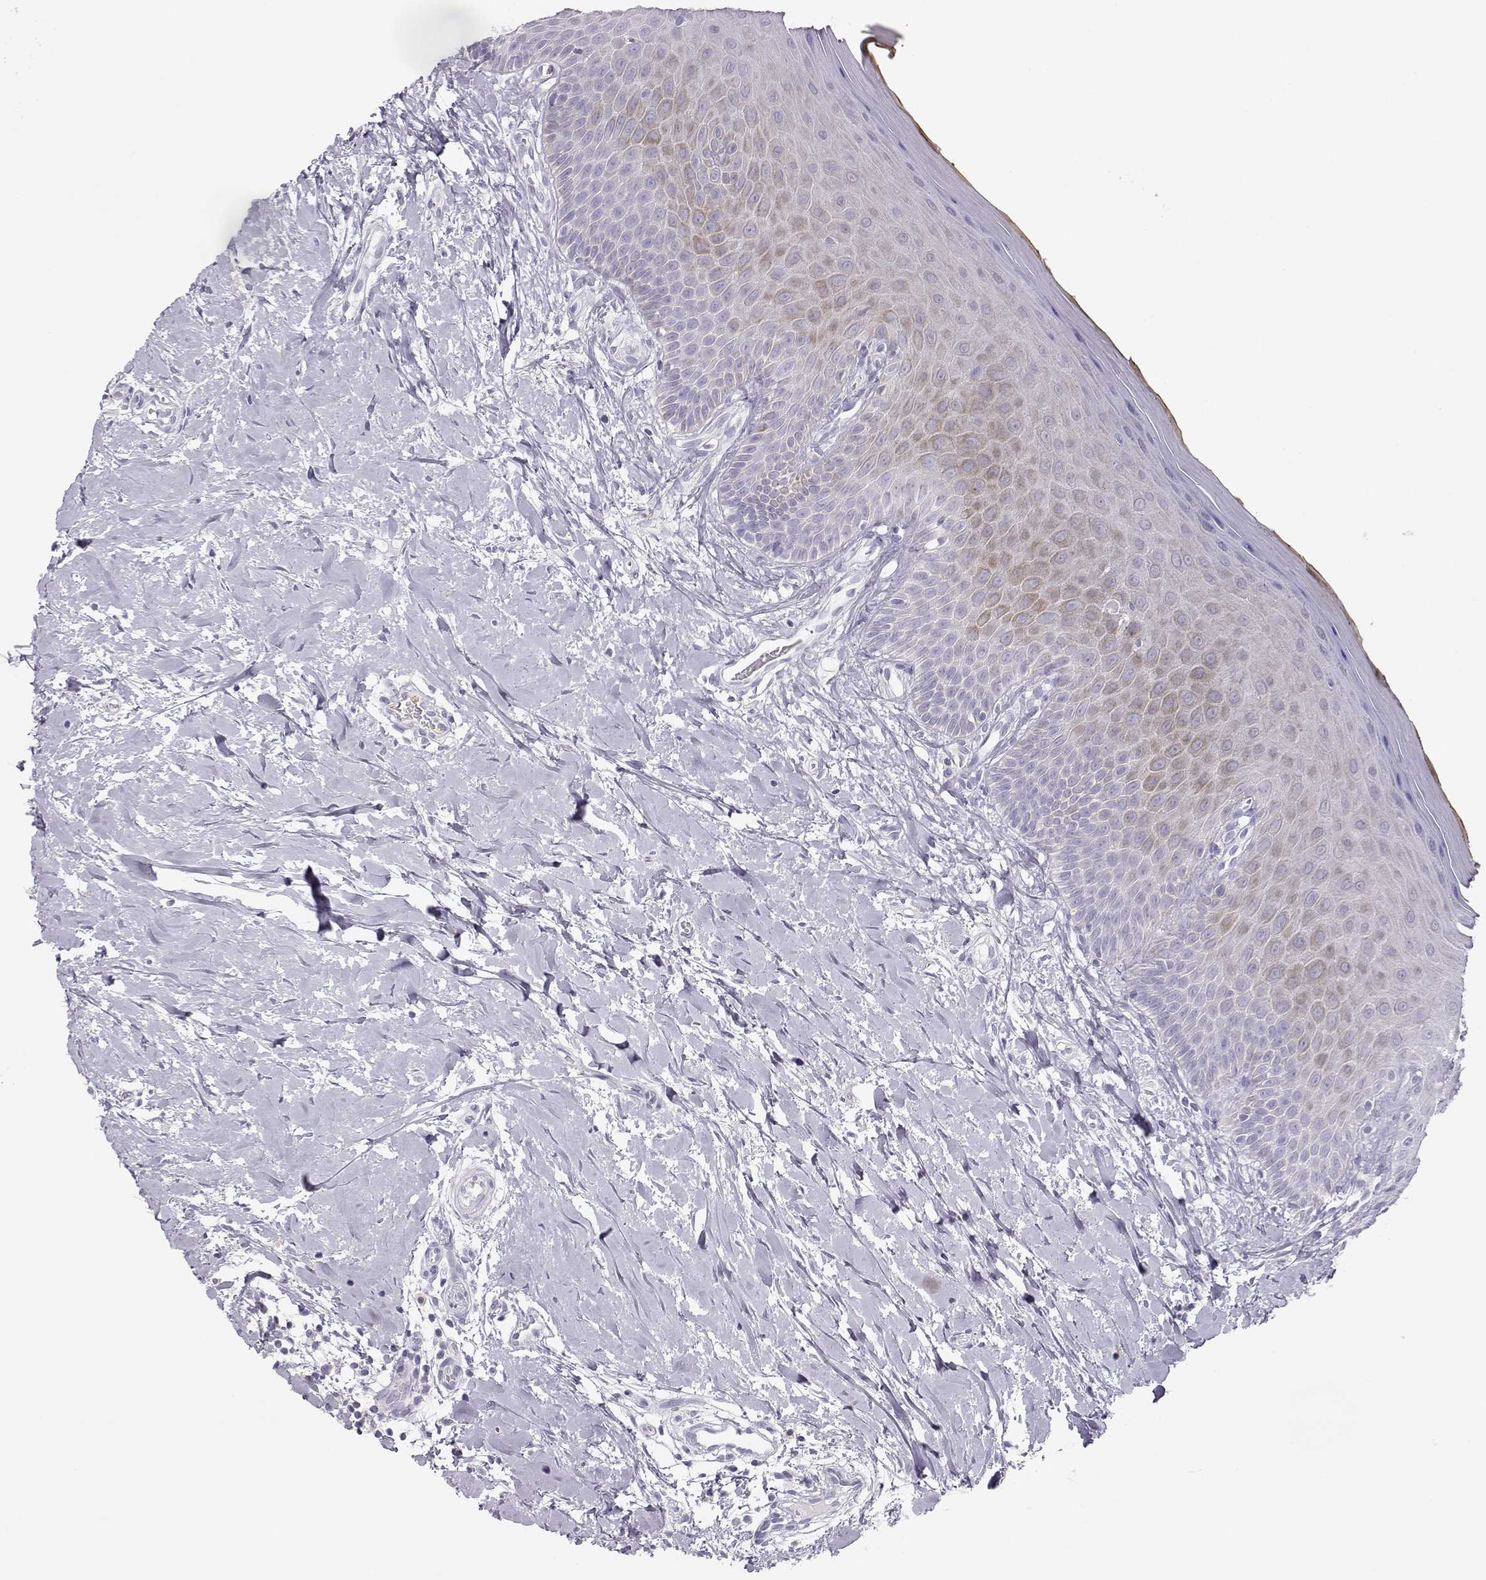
{"staining": {"intensity": "weak", "quantity": "<25%", "location": "cytoplasmic/membranous"}, "tissue": "oral mucosa", "cell_type": "Squamous epithelial cells", "image_type": "normal", "snomed": [{"axis": "morphology", "description": "Normal tissue, NOS"}, {"axis": "topography", "description": "Oral tissue"}], "caption": "This is an IHC micrograph of benign oral mucosa. There is no staining in squamous epithelial cells.", "gene": "LEPR", "patient": {"sex": "female", "age": 43}}